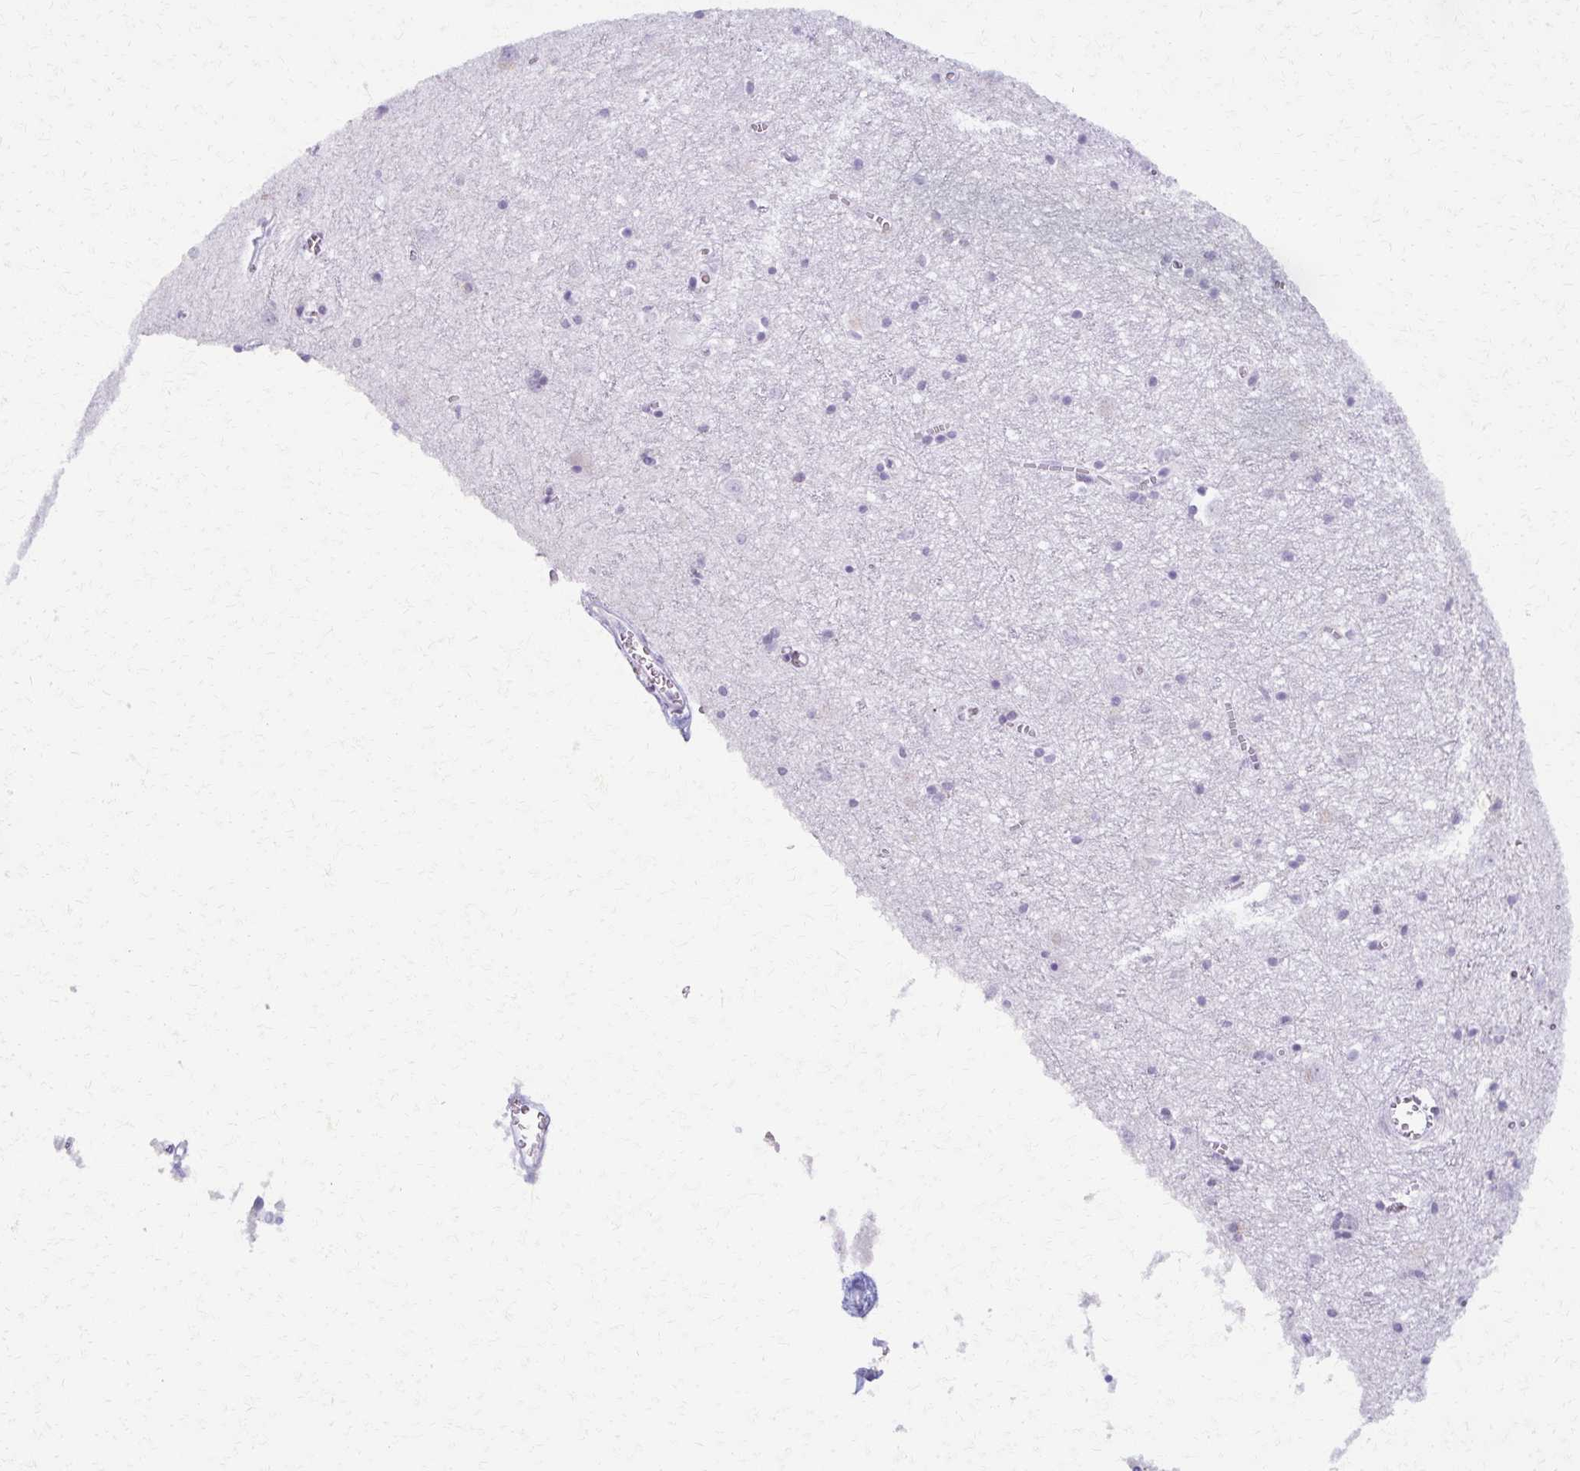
{"staining": {"intensity": "negative", "quantity": "none", "location": "none"}, "tissue": "cerebral cortex", "cell_type": "Endothelial cells", "image_type": "normal", "snomed": [{"axis": "morphology", "description": "Normal tissue, NOS"}, {"axis": "topography", "description": "Cerebral cortex"}], "caption": "High power microscopy micrograph of an immunohistochemistry (IHC) histopathology image of normal cerebral cortex, revealing no significant staining in endothelial cells.", "gene": "MORC4", "patient": {"sex": "male", "age": 70}}